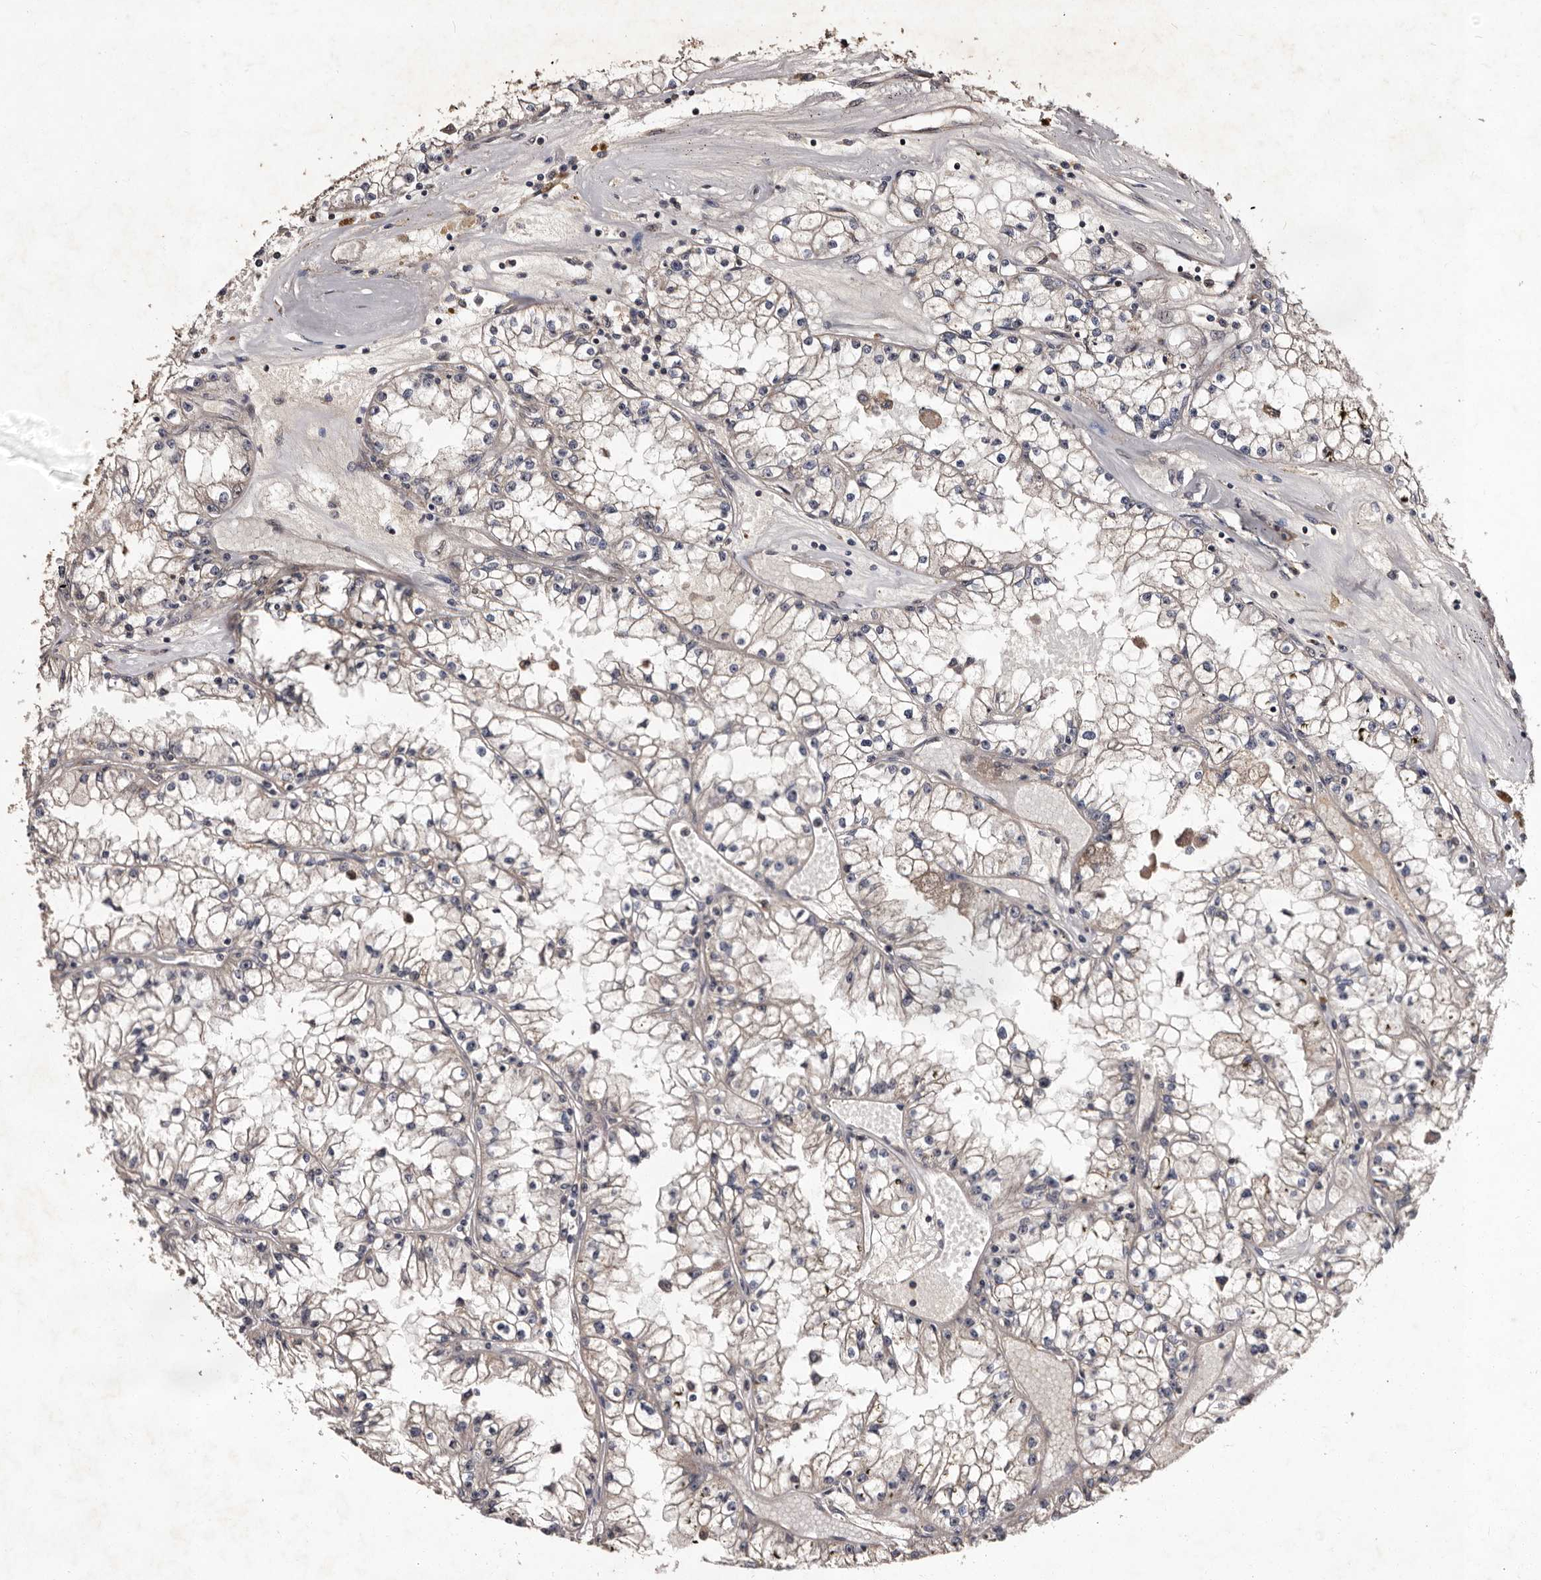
{"staining": {"intensity": "weak", "quantity": ">75%", "location": "cytoplasmic/membranous"}, "tissue": "renal cancer", "cell_type": "Tumor cells", "image_type": "cancer", "snomed": [{"axis": "morphology", "description": "Adenocarcinoma, NOS"}, {"axis": "topography", "description": "Kidney"}], "caption": "DAB (3,3'-diaminobenzidine) immunohistochemical staining of human renal cancer reveals weak cytoplasmic/membranous protein positivity in approximately >75% of tumor cells. Using DAB (brown) and hematoxylin (blue) stains, captured at high magnification using brightfield microscopy.", "gene": "MKRN3", "patient": {"sex": "male", "age": 56}}